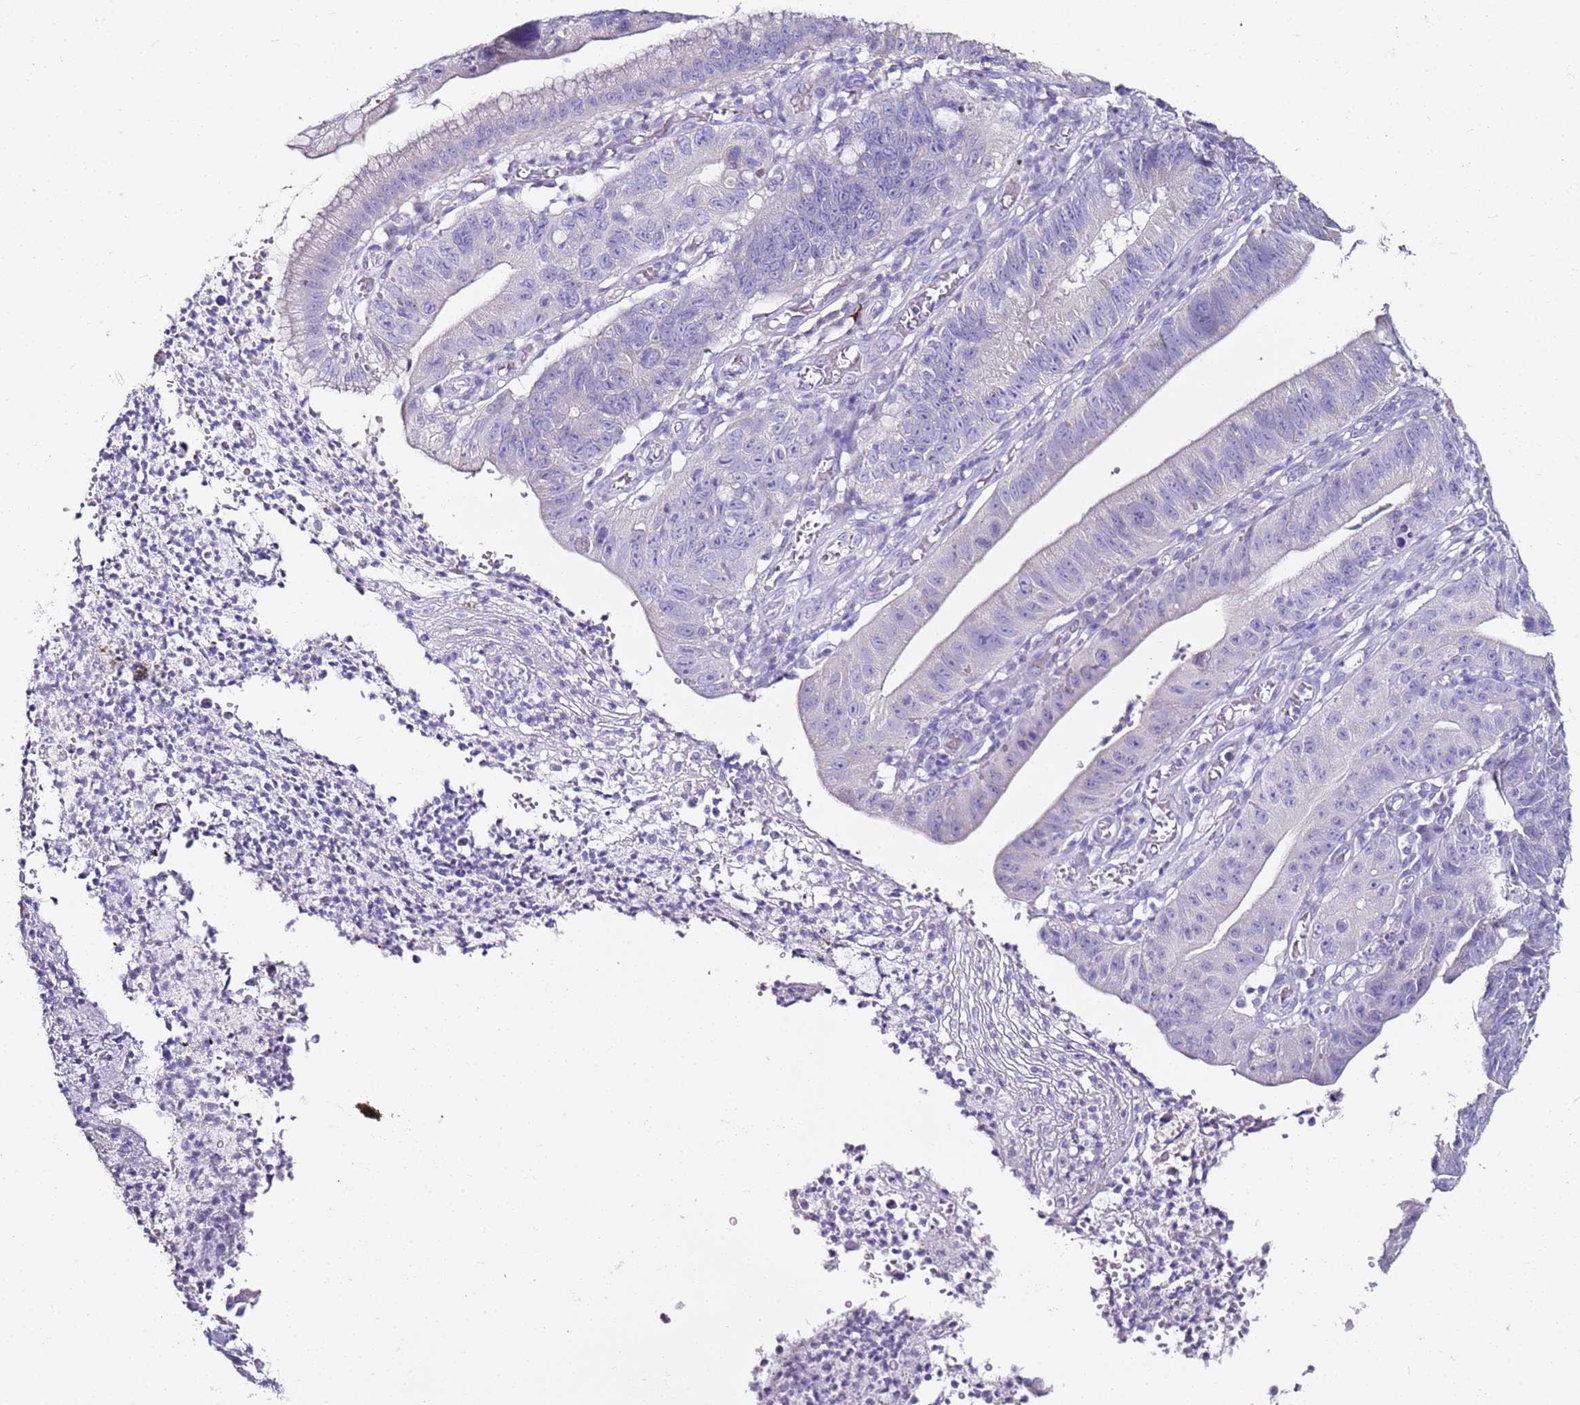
{"staining": {"intensity": "negative", "quantity": "none", "location": "none"}, "tissue": "stomach cancer", "cell_type": "Tumor cells", "image_type": "cancer", "snomed": [{"axis": "morphology", "description": "Adenocarcinoma, NOS"}, {"axis": "topography", "description": "Stomach"}], "caption": "High power microscopy micrograph of an immunohistochemistry (IHC) photomicrograph of stomach cancer, revealing no significant staining in tumor cells.", "gene": "MYBPC3", "patient": {"sex": "male", "age": 59}}